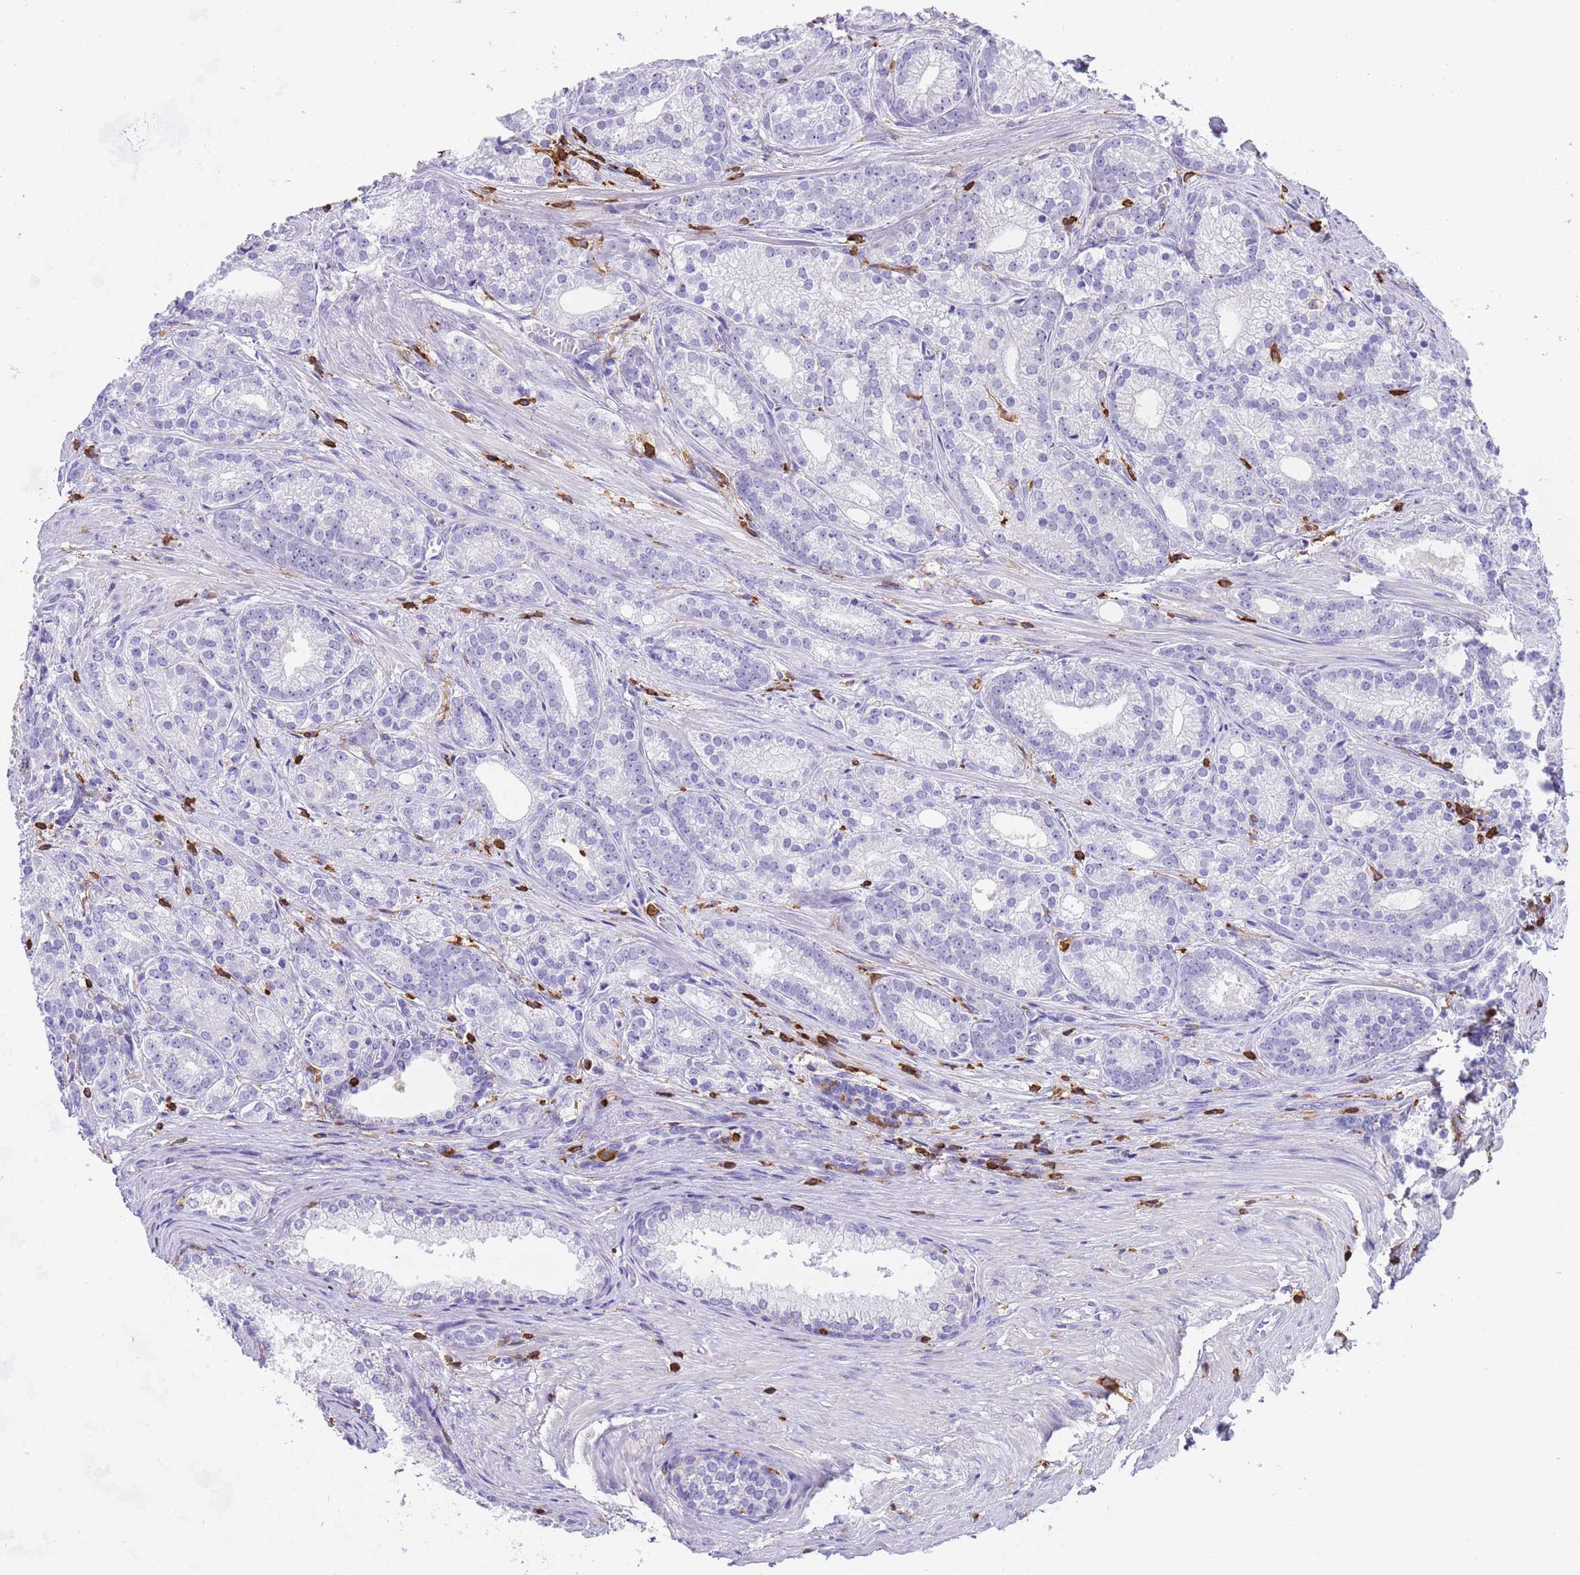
{"staining": {"intensity": "negative", "quantity": "none", "location": "none"}, "tissue": "prostate cancer", "cell_type": "Tumor cells", "image_type": "cancer", "snomed": [{"axis": "morphology", "description": "Adenocarcinoma, Low grade"}, {"axis": "topography", "description": "Prostate"}], "caption": "This is an IHC histopathology image of prostate cancer (low-grade adenocarcinoma). There is no positivity in tumor cells.", "gene": "IRF5", "patient": {"sex": "male", "age": 71}}